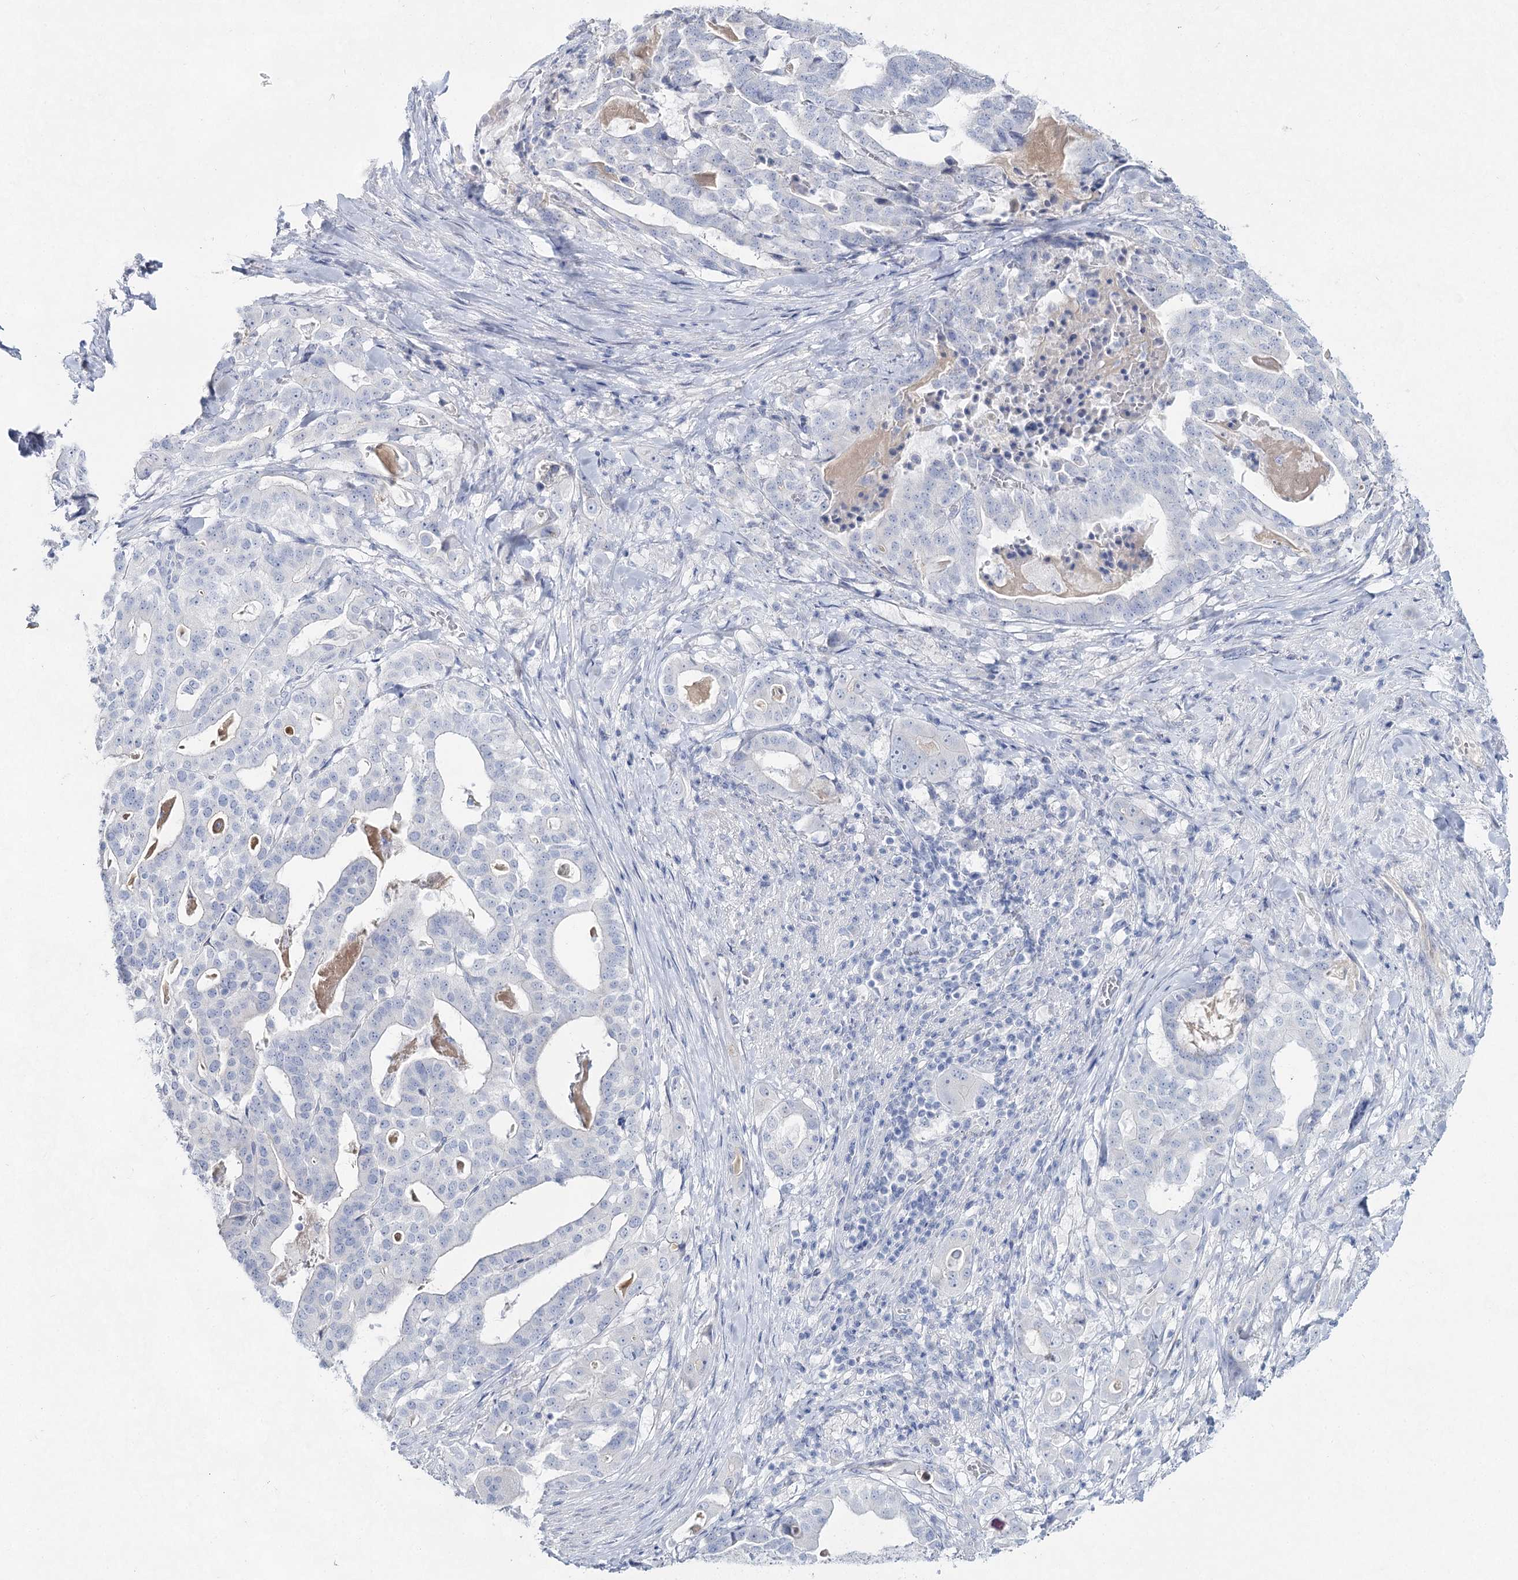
{"staining": {"intensity": "negative", "quantity": "none", "location": "none"}, "tissue": "stomach cancer", "cell_type": "Tumor cells", "image_type": "cancer", "snomed": [{"axis": "morphology", "description": "Adenocarcinoma, NOS"}, {"axis": "topography", "description": "Stomach"}], "caption": "An image of adenocarcinoma (stomach) stained for a protein displays no brown staining in tumor cells. (Stains: DAB (3,3'-diaminobenzidine) immunohistochemistry with hematoxylin counter stain, Microscopy: brightfield microscopy at high magnification).", "gene": "SLC17A2", "patient": {"sex": "male", "age": 48}}